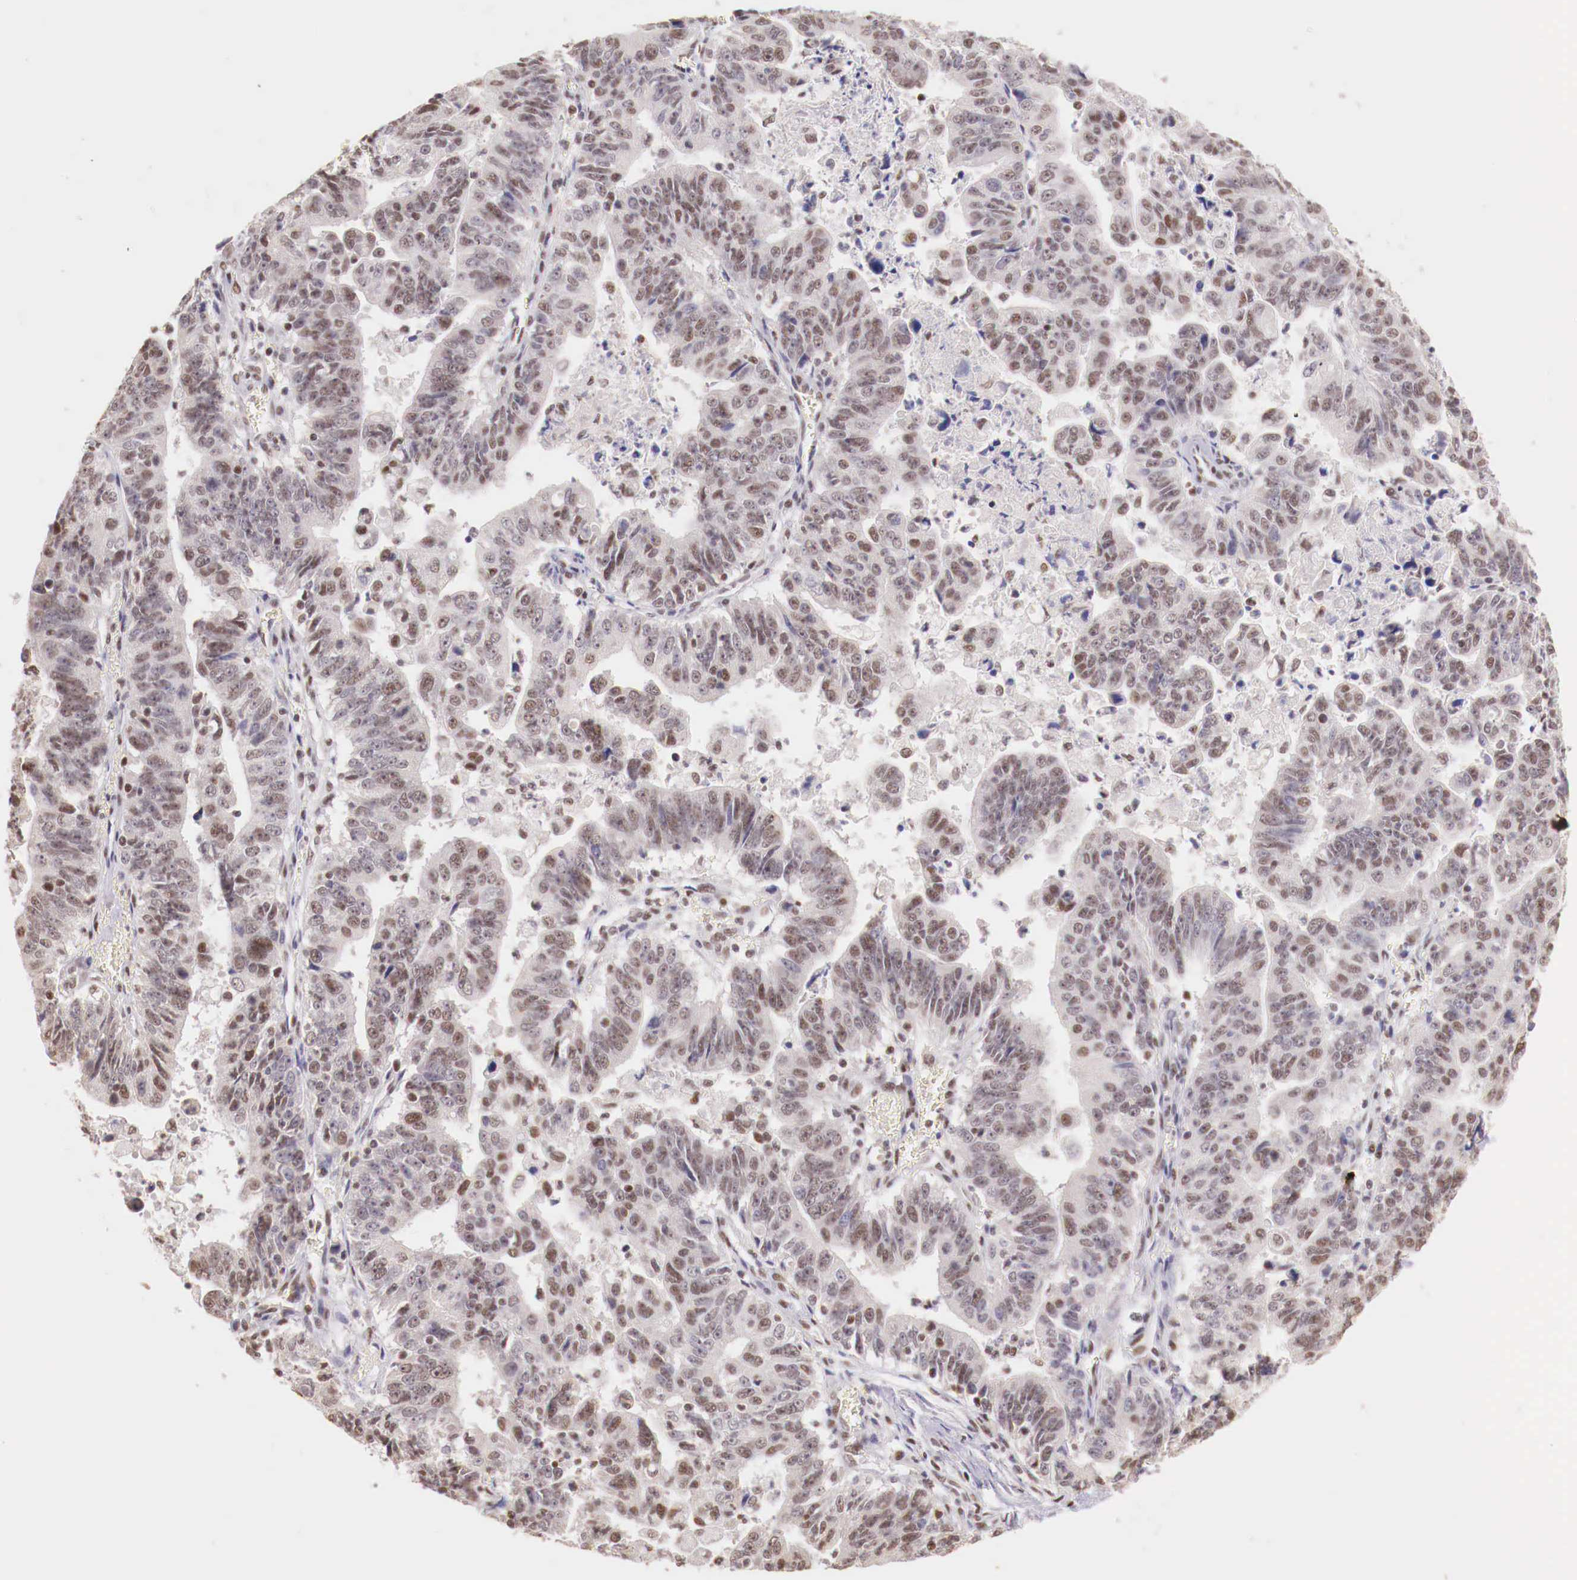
{"staining": {"intensity": "weak", "quantity": "25%-75%", "location": "nuclear"}, "tissue": "stomach cancer", "cell_type": "Tumor cells", "image_type": "cancer", "snomed": [{"axis": "morphology", "description": "Adenocarcinoma, NOS"}, {"axis": "topography", "description": "Stomach, upper"}], "caption": "Immunohistochemical staining of human stomach adenocarcinoma exhibits low levels of weak nuclear protein expression in approximately 25%-75% of tumor cells.", "gene": "SP1", "patient": {"sex": "female", "age": 50}}